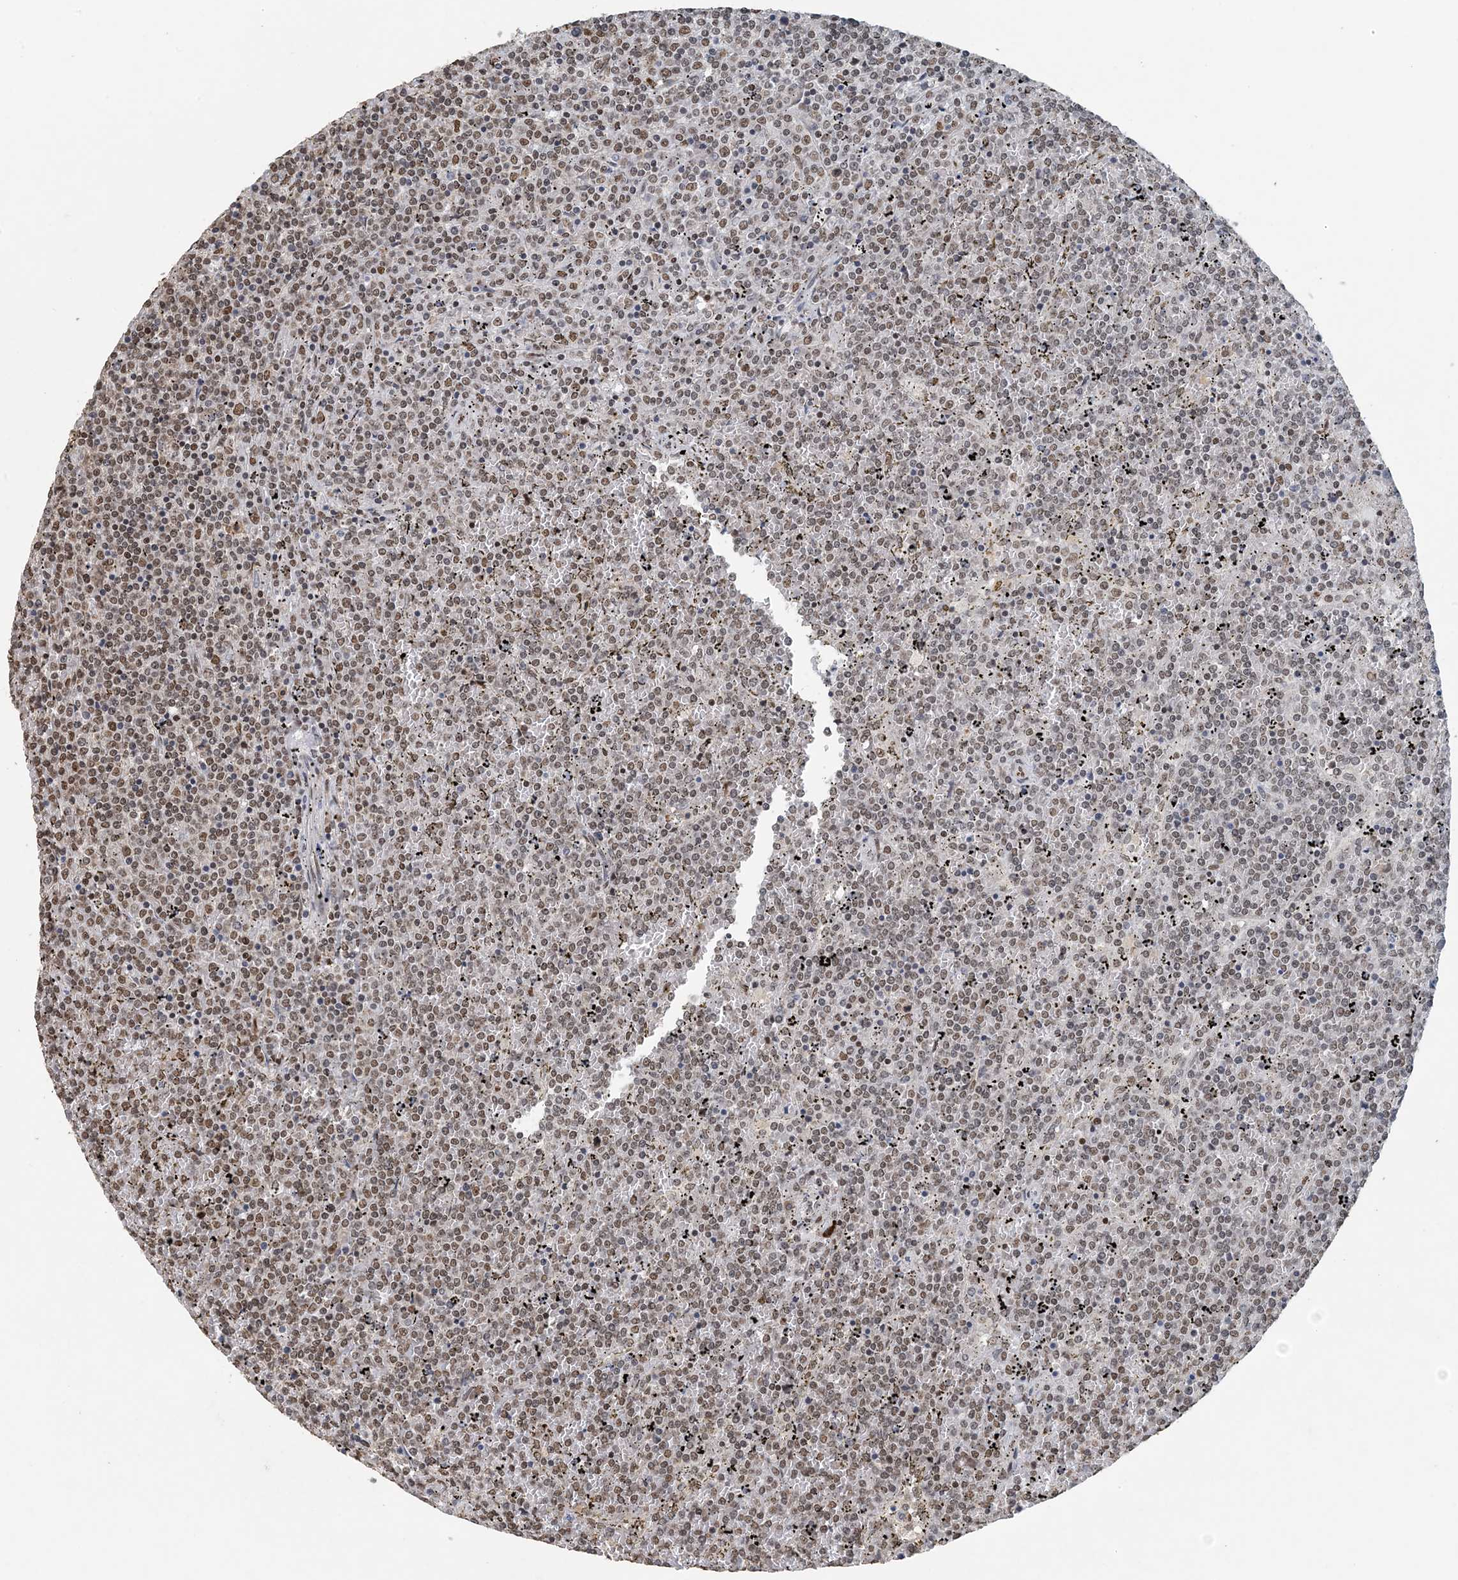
{"staining": {"intensity": "weak", "quantity": ">75%", "location": "nuclear"}, "tissue": "lymphoma", "cell_type": "Tumor cells", "image_type": "cancer", "snomed": [{"axis": "morphology", "description": "Malignant lymphoma, non-Hodgkin's type, Low grade"}, {"axis": "topography", "description": "Spleen"}], "caption": "Lymphoma stained for a protein exhibits weak nuclear positivity in tumor cells. The staining is performed using DAB (3,3'-diaminobenzidine) brown chromogen to label protein expression. The nuclei are counter-stained blue using hematoxylin.", "gene": "MBD2", "patient": {"sex": "female", "age": 19}}